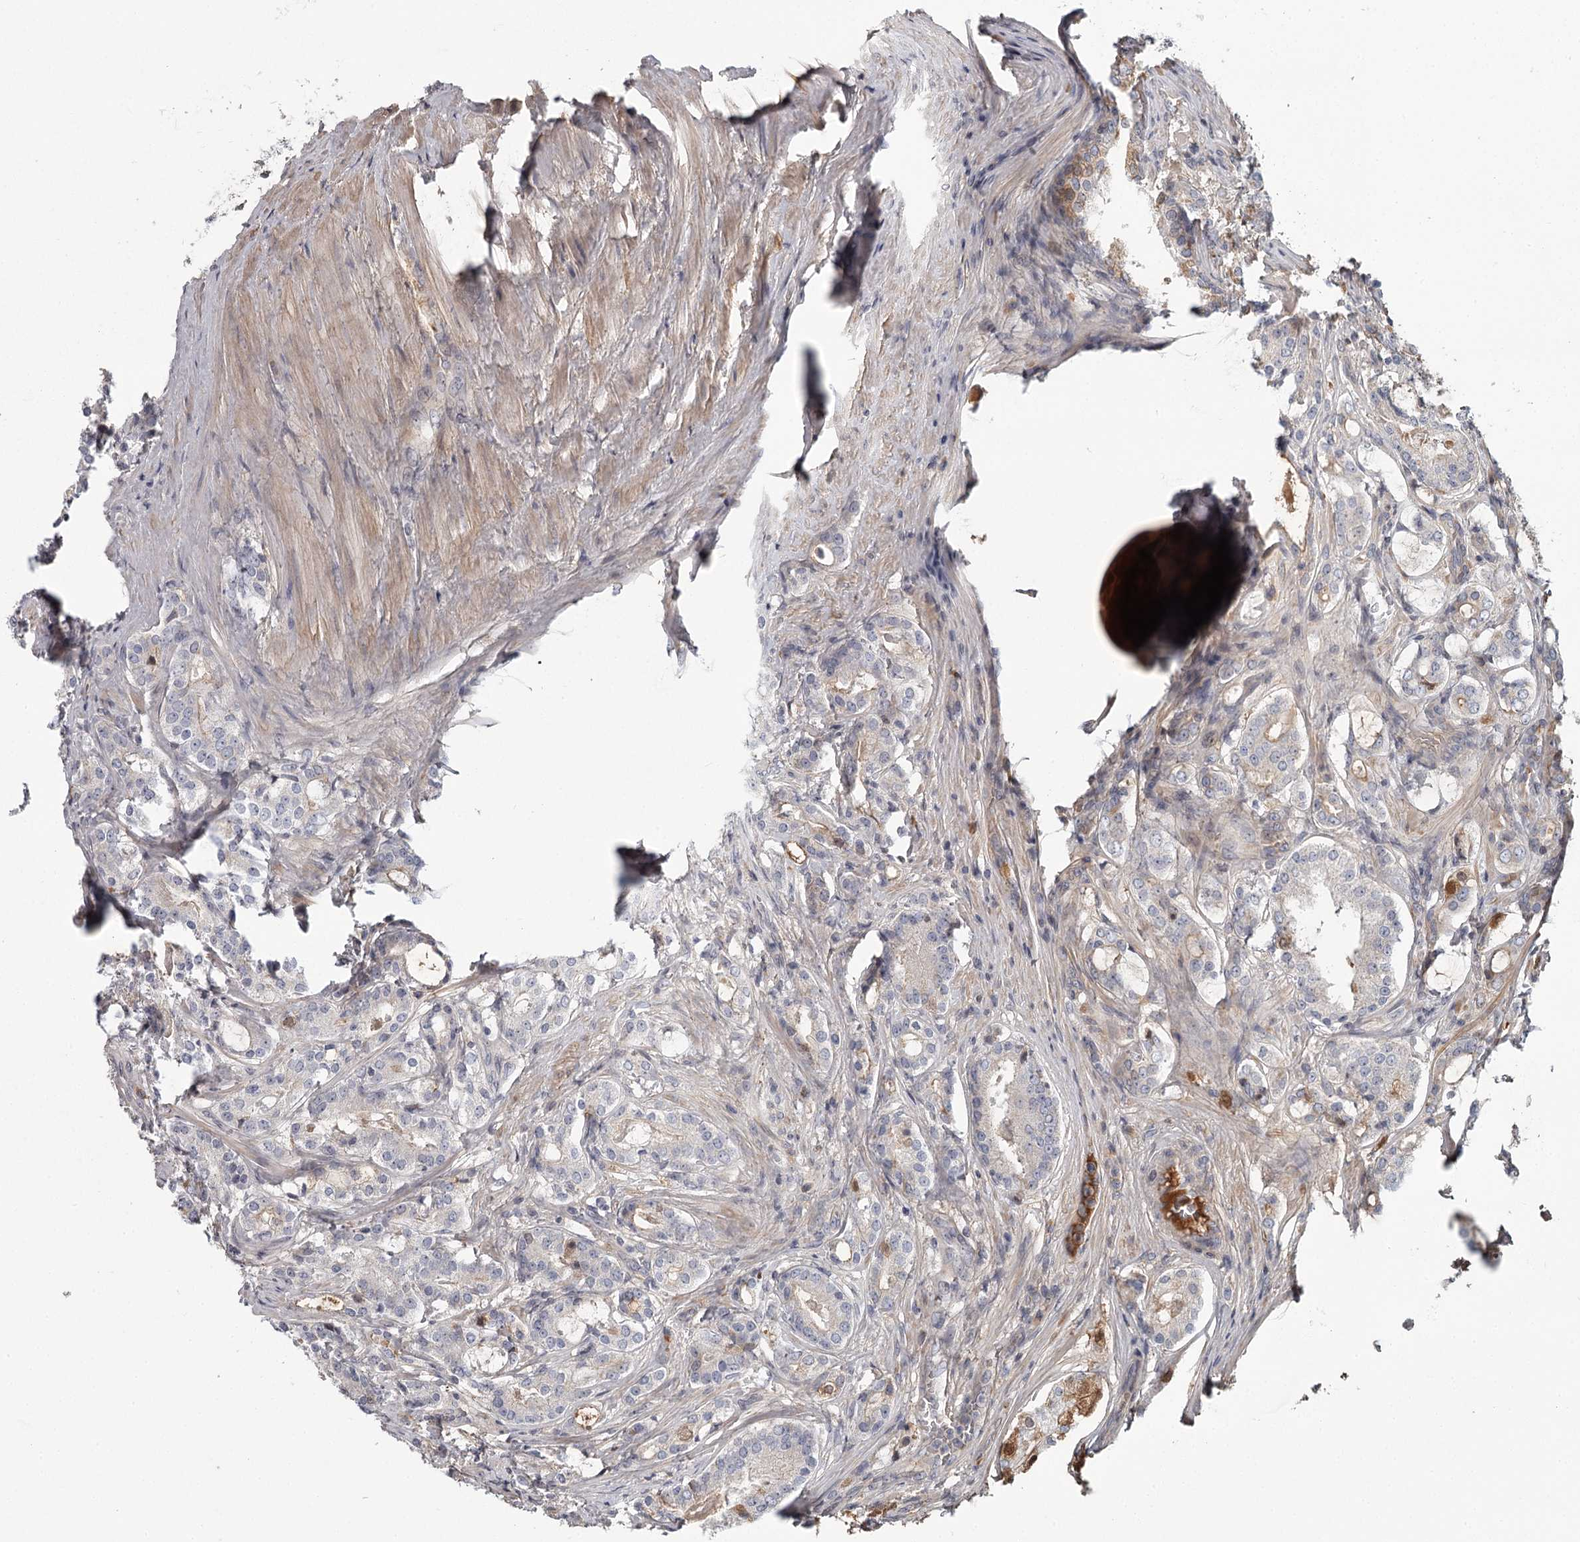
{"staining": {"intensity": "weak", "quantity": "<25%", "location": "cytoplasmic/membranous"}, "tissue": "prostate cancer", "cell_type": "Tumor cells", "image_type": "cancer", "snomed": [{"axis": "morphology", "description": "Adenocarcinoma, High grade"}, {"axis": "topography", "description": "Prostate"}], "caption": "There is no significant staining in tumor cells of high-grade adenocarcinoma (prostate). (DAB IHC, high magnification).", "gene": "DHRS9", "patient": {"sex": "male", "age": 63}}